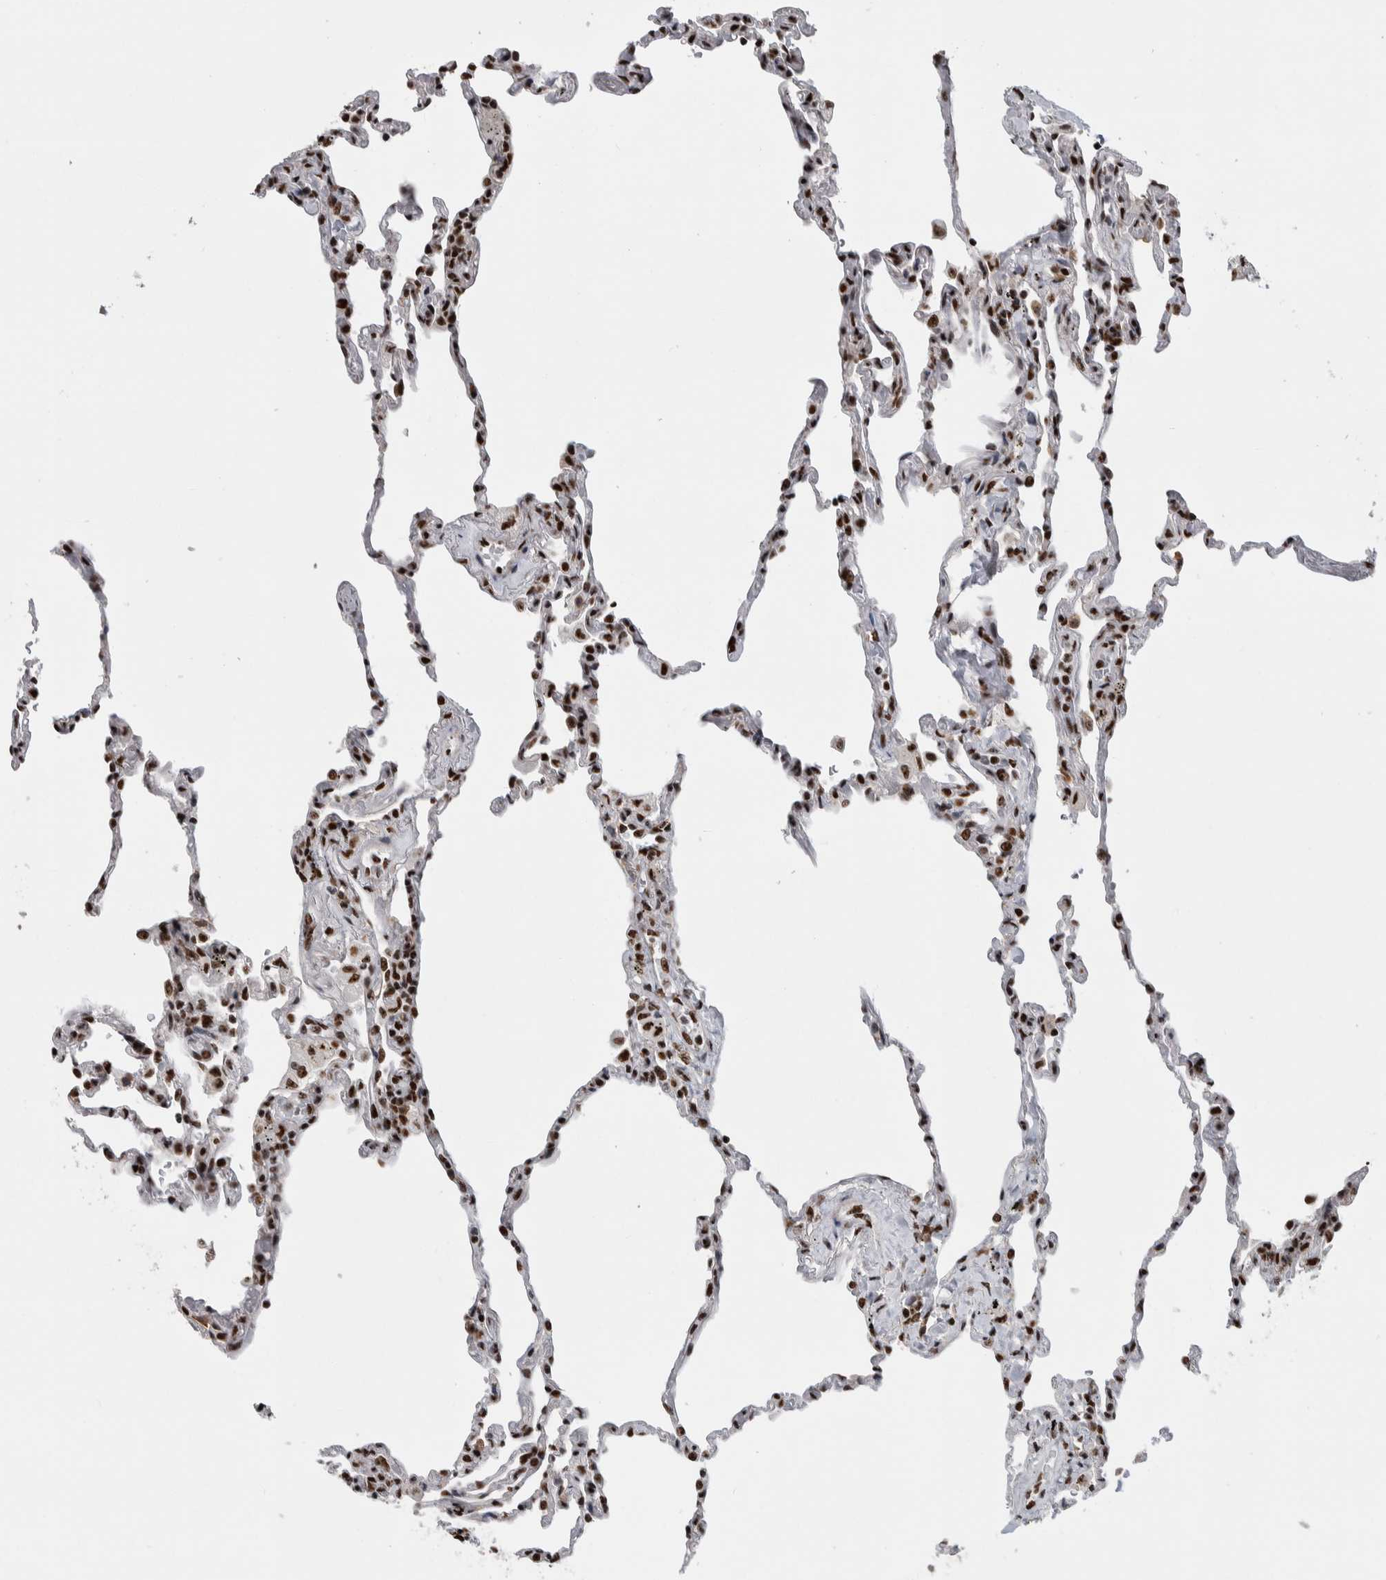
{"staining": {"intensity": "strong", "quantity": ">75%", "location": "nuclear"}, "tissue": "lung", "cell_type": "Alveolar cells", "image_type": "normal", "snomed": [{"axis": "morphology", "description": "Normal tissue, NOS"}, {"axis": "topography", "description": "Lung"}], "caption": "Immunohistochemical staining of benign lung reveals strong nuclear protein positivity in approximately >75% of alveolar cells.", "gene": "NCL", "patient": {"sex": "male", "age": 59}}